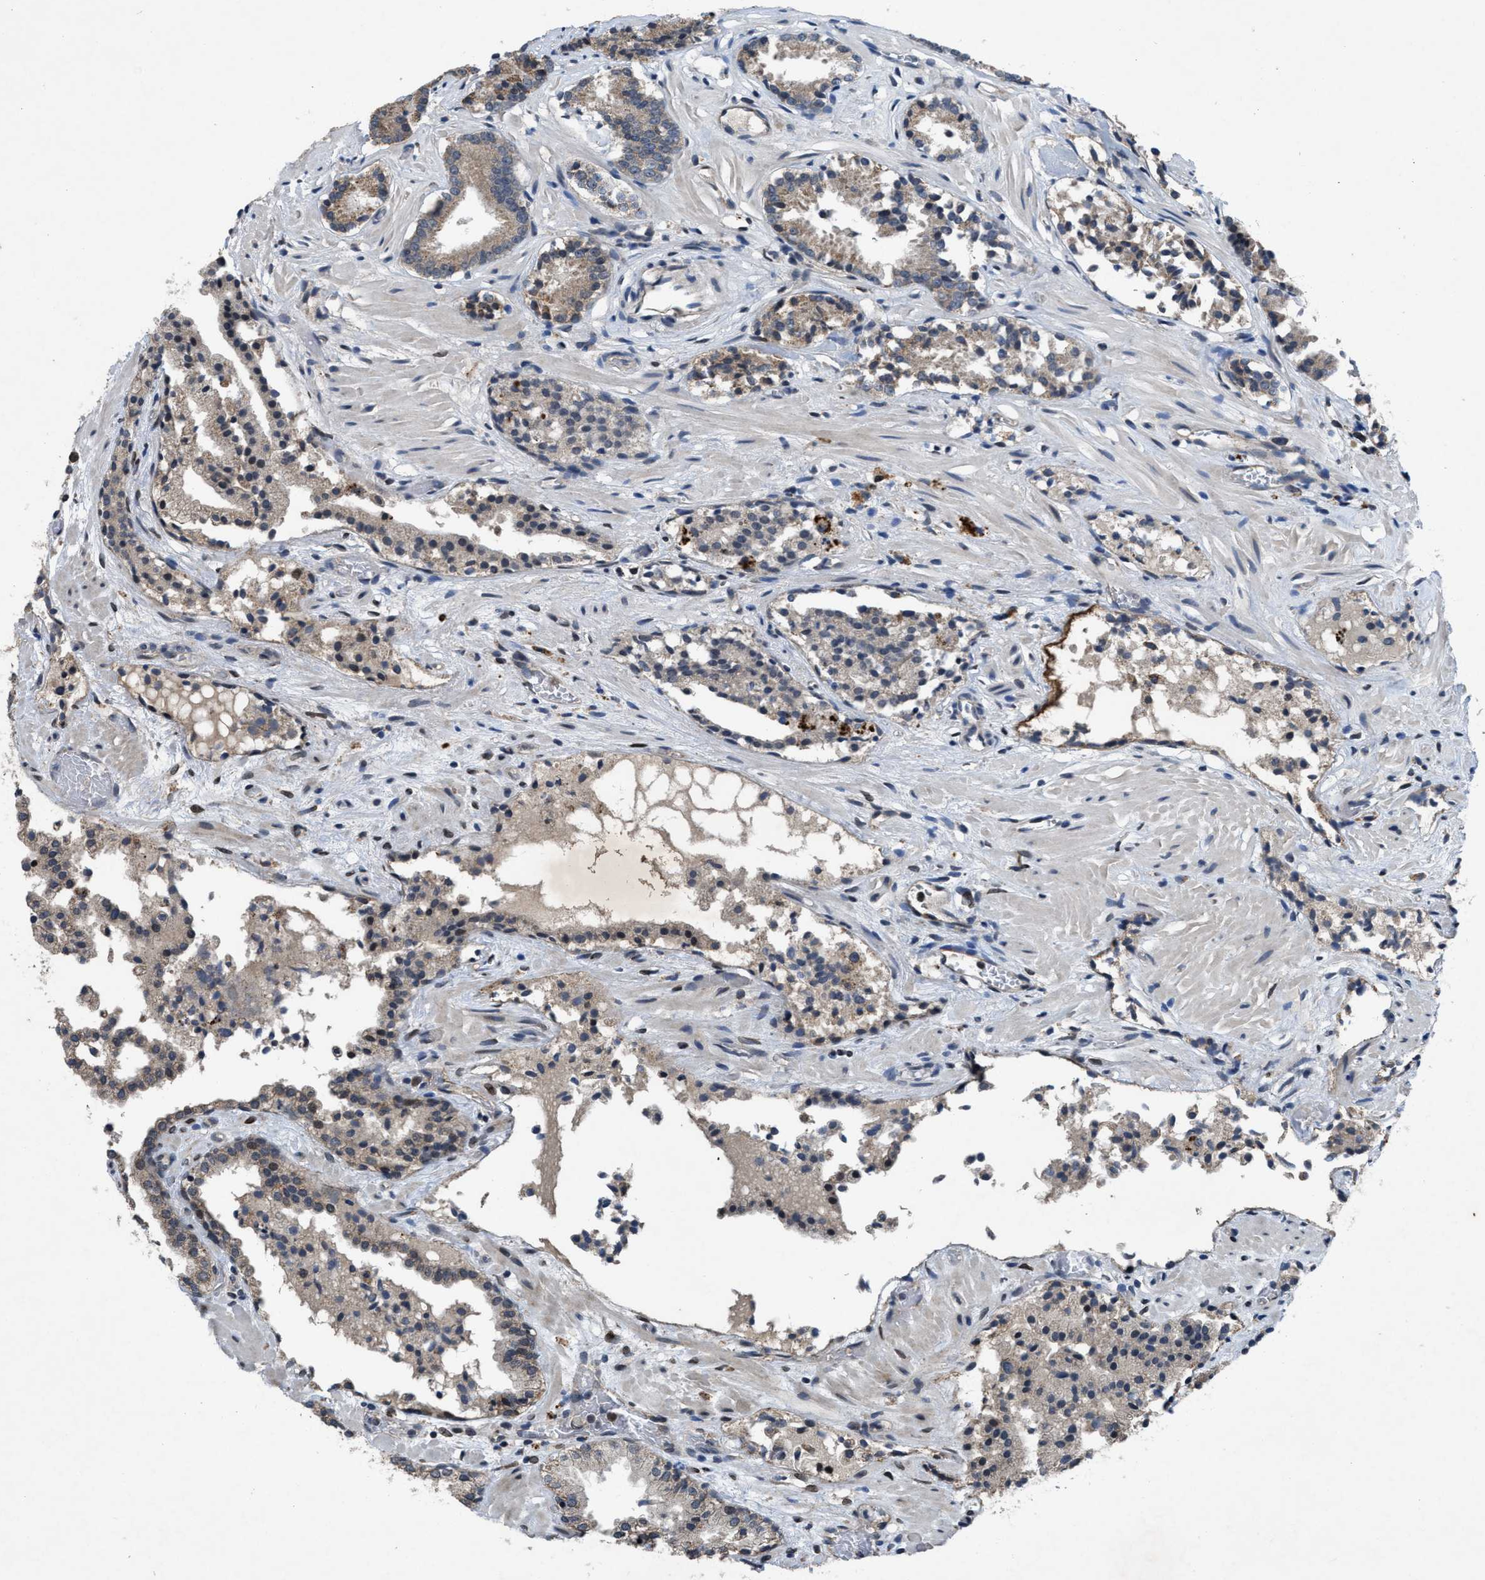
{"staining": {"intensity": "weak", "quantity": "25%-75%", "location": "cytoplasmic/membranous"}, "tissue": "prostate cancer", "cell_type": "Tumor cells", "image_type": "cancer", "snomed": [{"axis": "morphology", "description": "Adenocarcinoma, Low grade"}, {"axis": "topography", "description": "Prostate"}], "caption": "This histopathology image displays IHC staining of prostate cancer, with low weak cytoplasmic/membranous staining in about 25%-75% of tumor cells.", "gene": "ZNHIT1", "patient": {"sex": "male", "age": 51}}